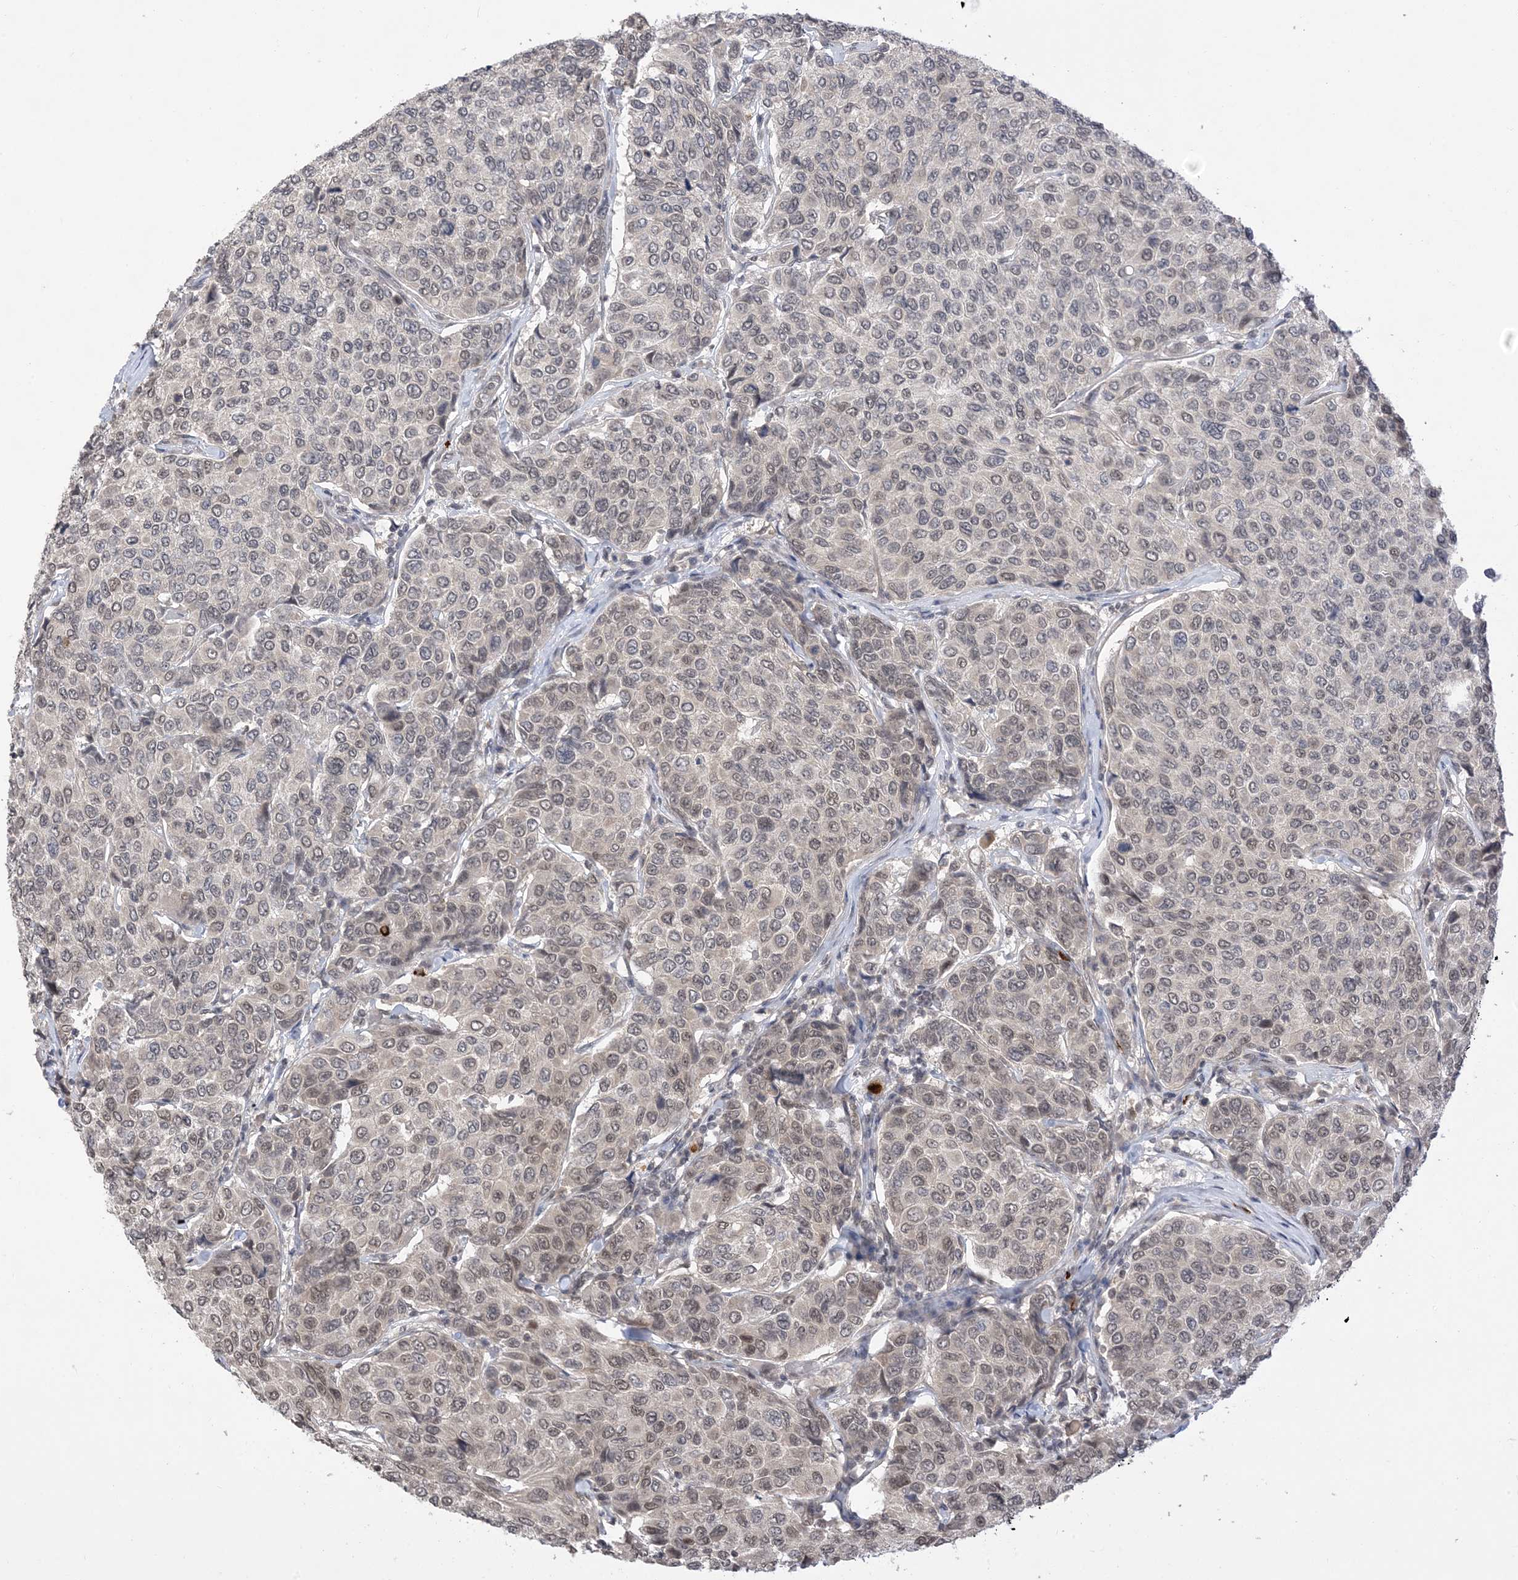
{"staining": {"intensity": "weak", "quantity": "25%-75%", "location": "nuclear"}, "tissue": "breast cancer", "cell_type": "Tumor cells", "image_type": "cancer", "snomed": [{"axis": "morphology", "description": "Duct carcinoma"}, {"axis": "topography", "description": "Breast"}], "caption": "Immunohistochemistry (IHC) of breast cancer (intraductal carcinoma) shows low levels of weak nuclear staining in approximately 25%-75% of tumor cells.", "gene": "RANBP9", "patient": {"sex": "female", "age": 55}}